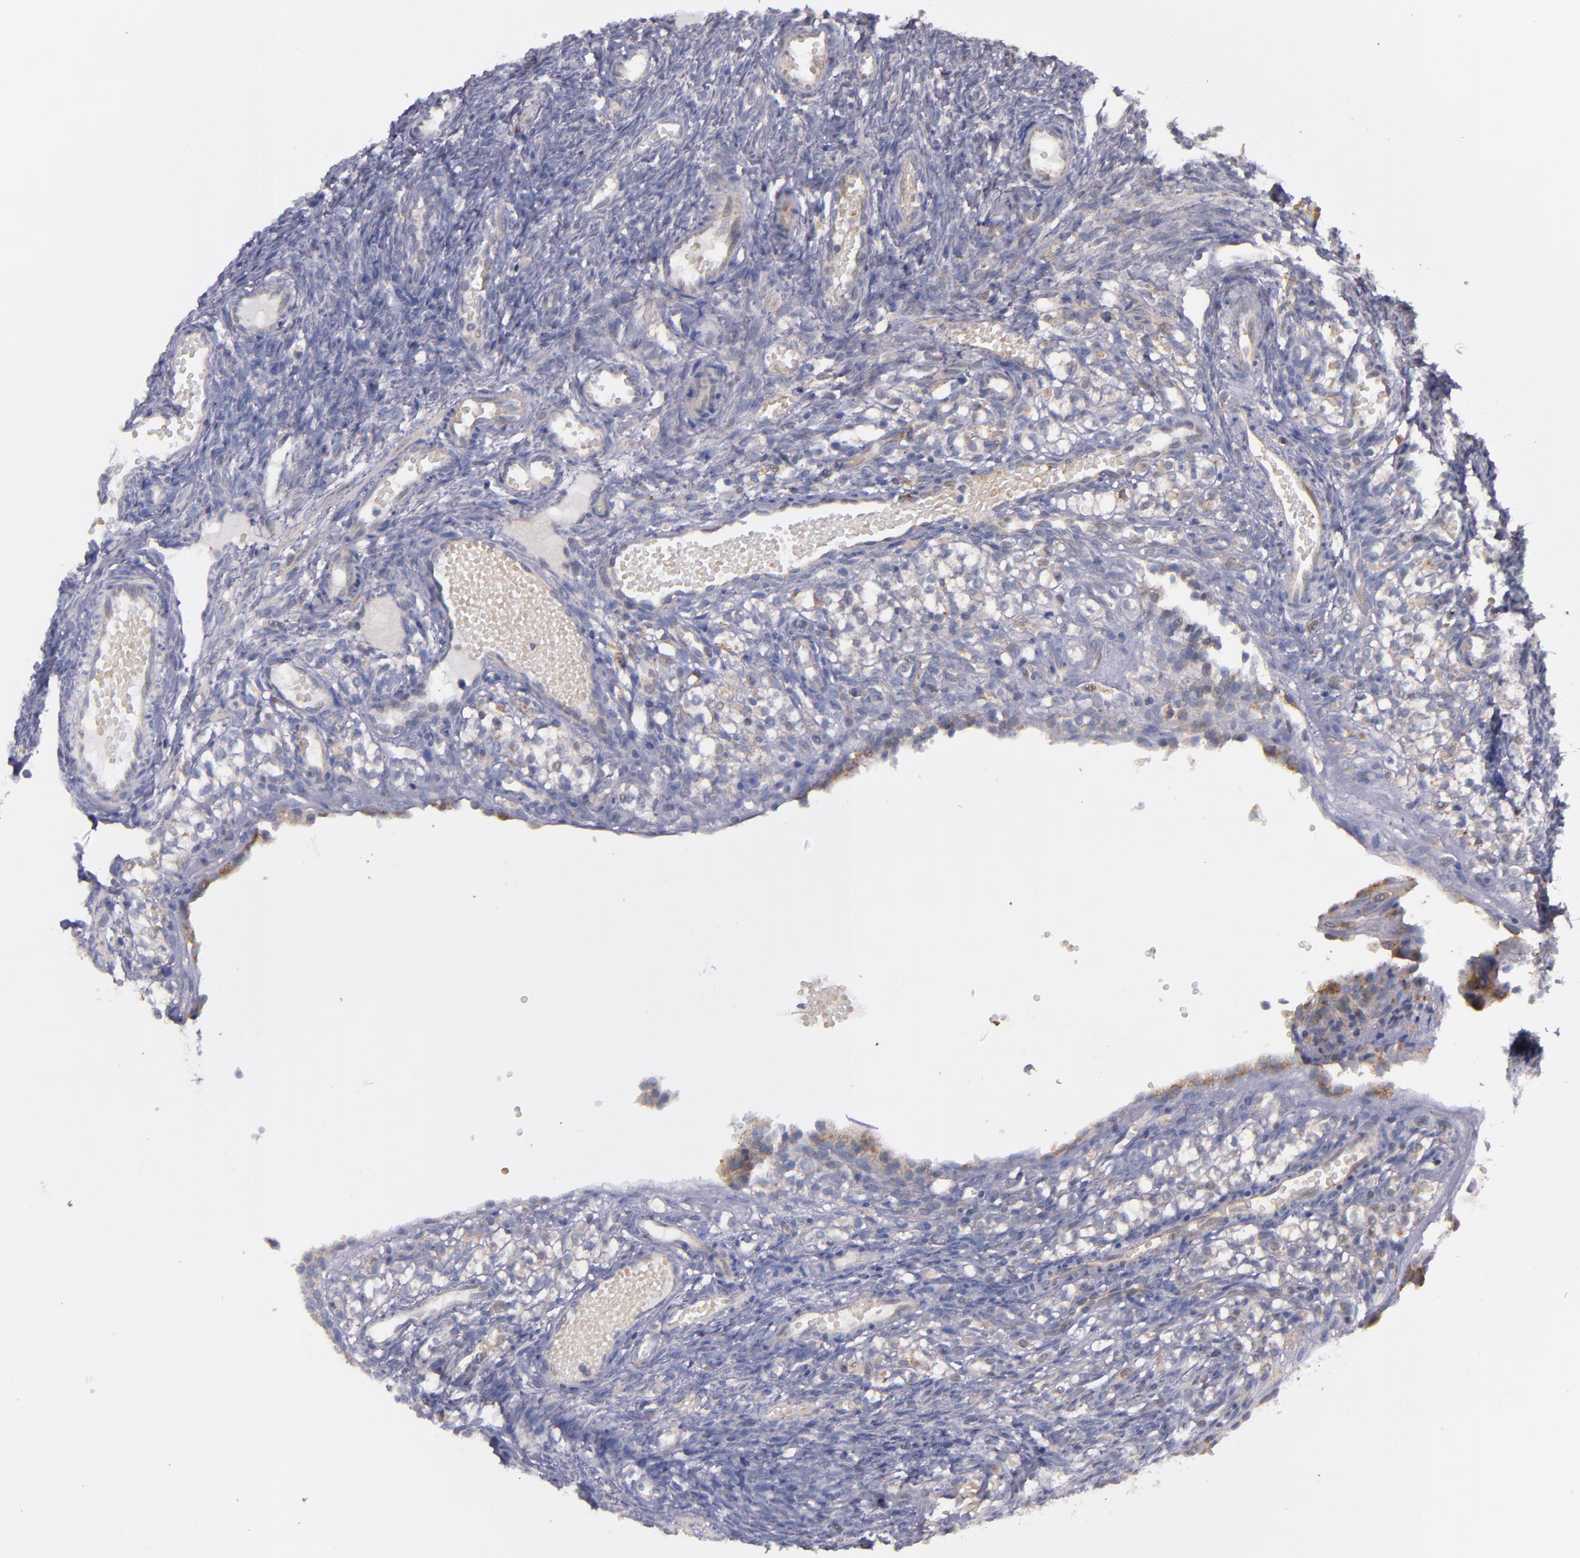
{"staining": {"intensity": "negative", "quantity": "none", "location": "none"}, "tissue": "ovary", "cell_type": "Ovarian stroma cells", "image_type": "normal", "snomed": [{"axis": "morphology", "description": "Normal tissue, NOS"}, {"axis": "topography", "description": "Ovary"}], "caption": "Immunohistochemical staining of normal human ovary demonstrates no significant positivity in ovarian stroma cells.", "gene": "IFIH1", "patient": {"sex": "female", "age": 35}}